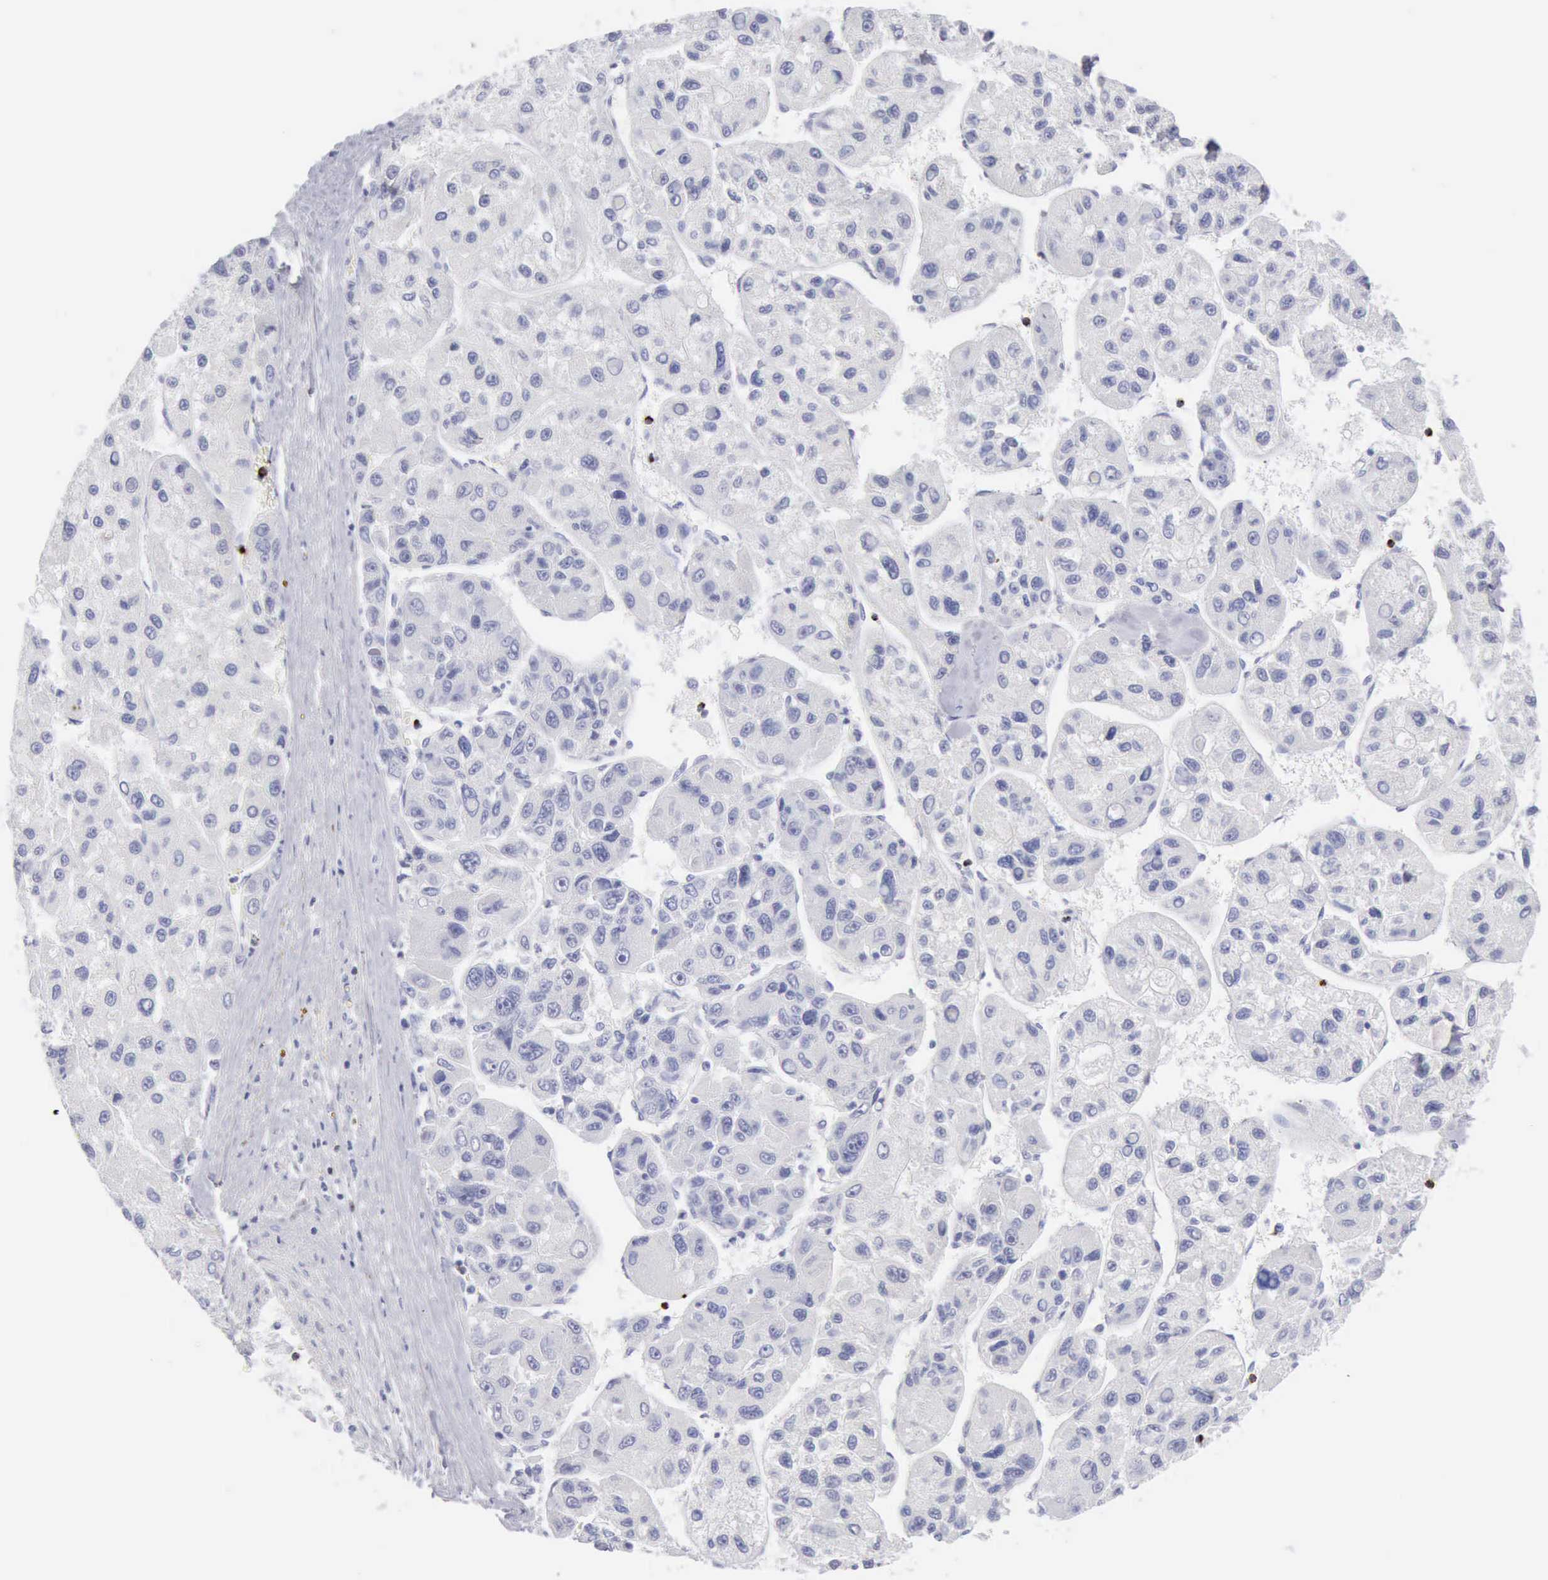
{"staining": {"intensity": "negative", "quantity": "none", "location": "none"}, "tissue": "liver cancer", "cell_type": "Tumor cells", "image_type": "cancer", "snomed": [{"axis": "morphology", "description": "Carcinoma, Hepatocellular, NOS"}, {"axis": "topography", "description": "Liver"}], "caption": "Liver cancer stained for a protein using immunohistochemistry (IHC) demonstrates no staining tumor cells.", "gene": "GZMB", "patient": {"sex": "male", "age": 64}}